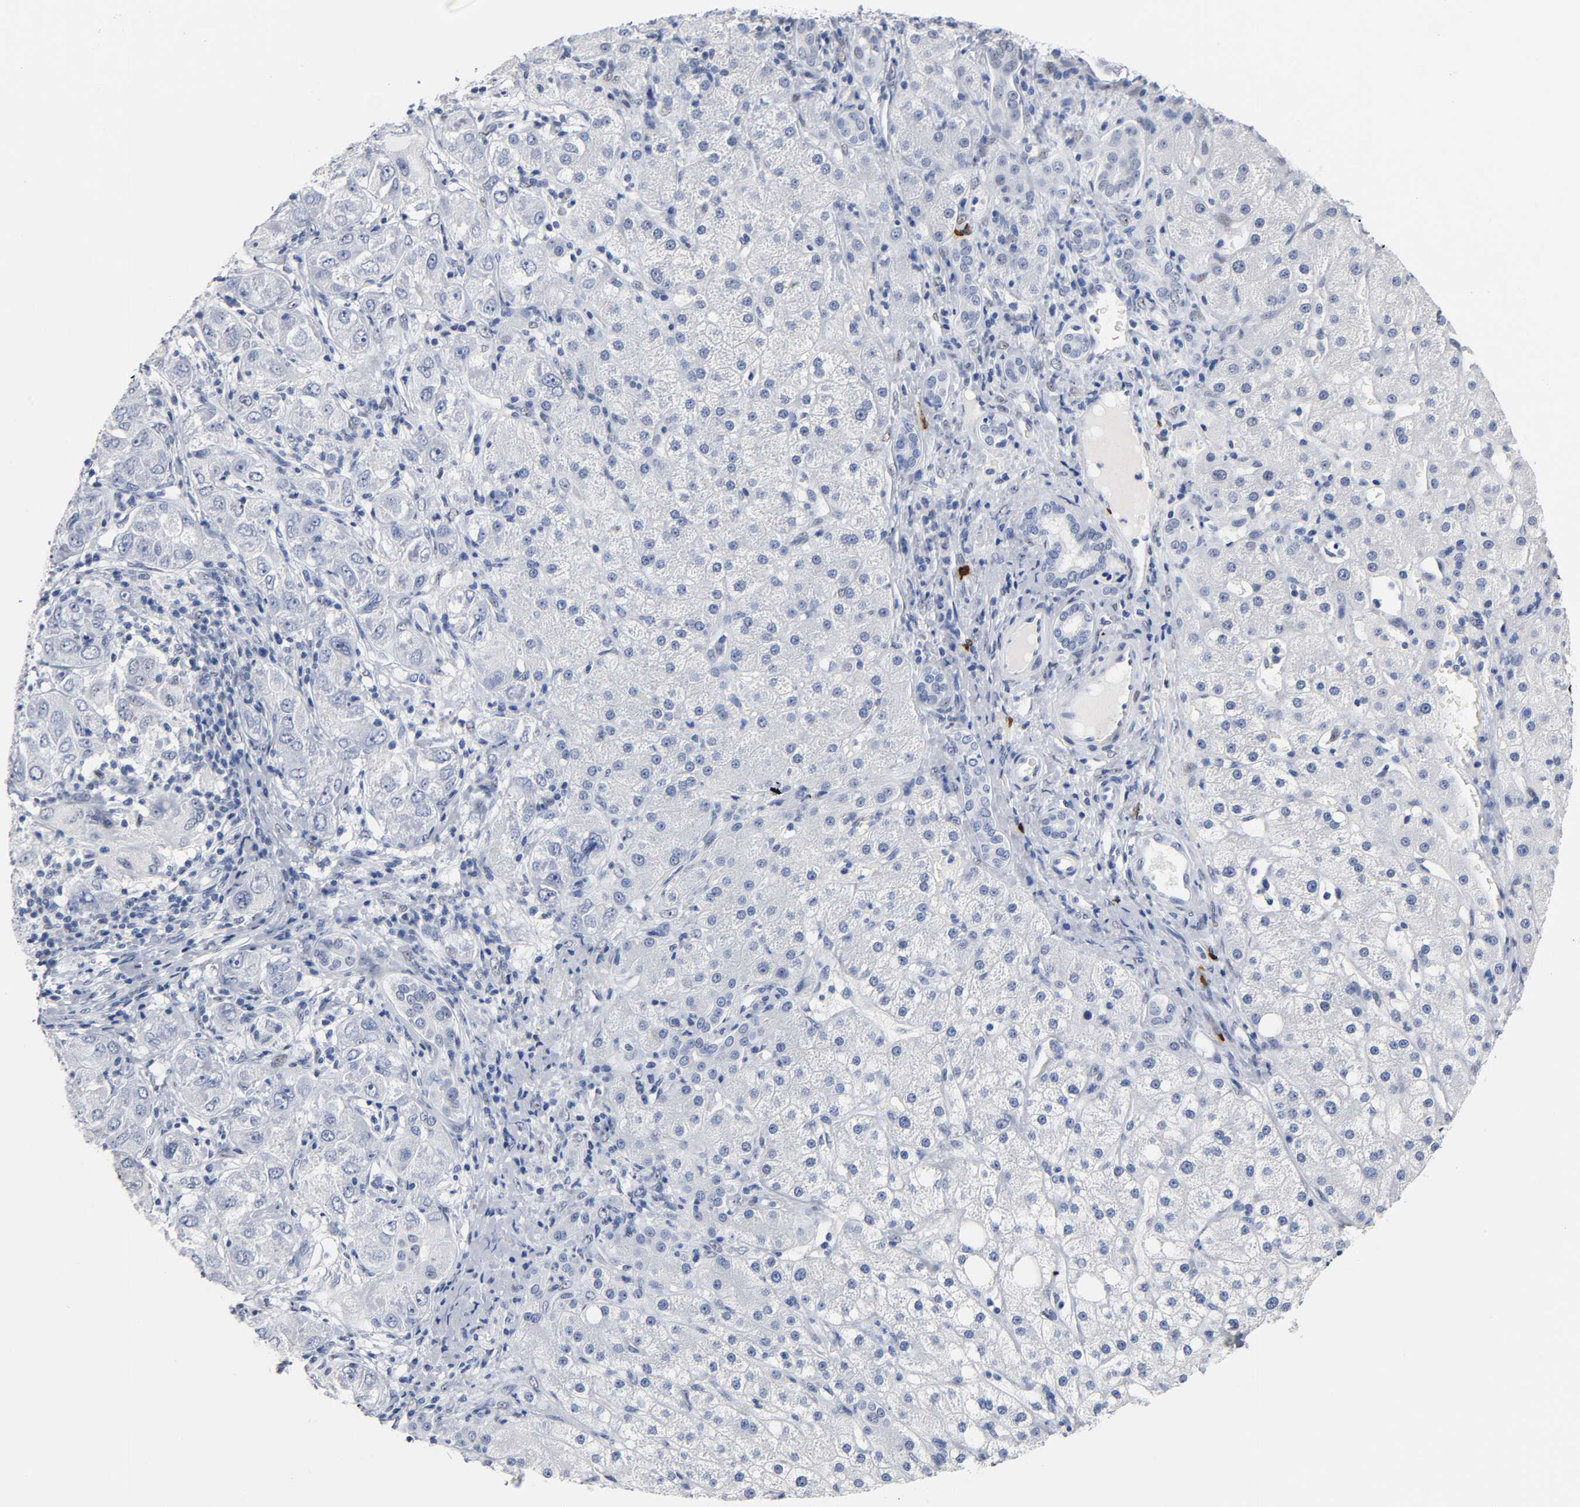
{"staining": {"intensity": "negative", "quantity": "none", "location": "none"}, "tissue": "liver cancer", "cell_type": "Tumor cells", "image_type": "cancer", "snomed": [{"axis": "morphology", "description": "Carcinoma, Hepatocellular, NOS"}, {"axis": "topography", "description": "Liver"}], "caption": "The immunohistochemistry micrograph has no significant positivity in tumor cells of hepatocellular carcinoma (liver) tissue.", "gene": "NAB2", "patient": {"sex": "male", "age": 80}}